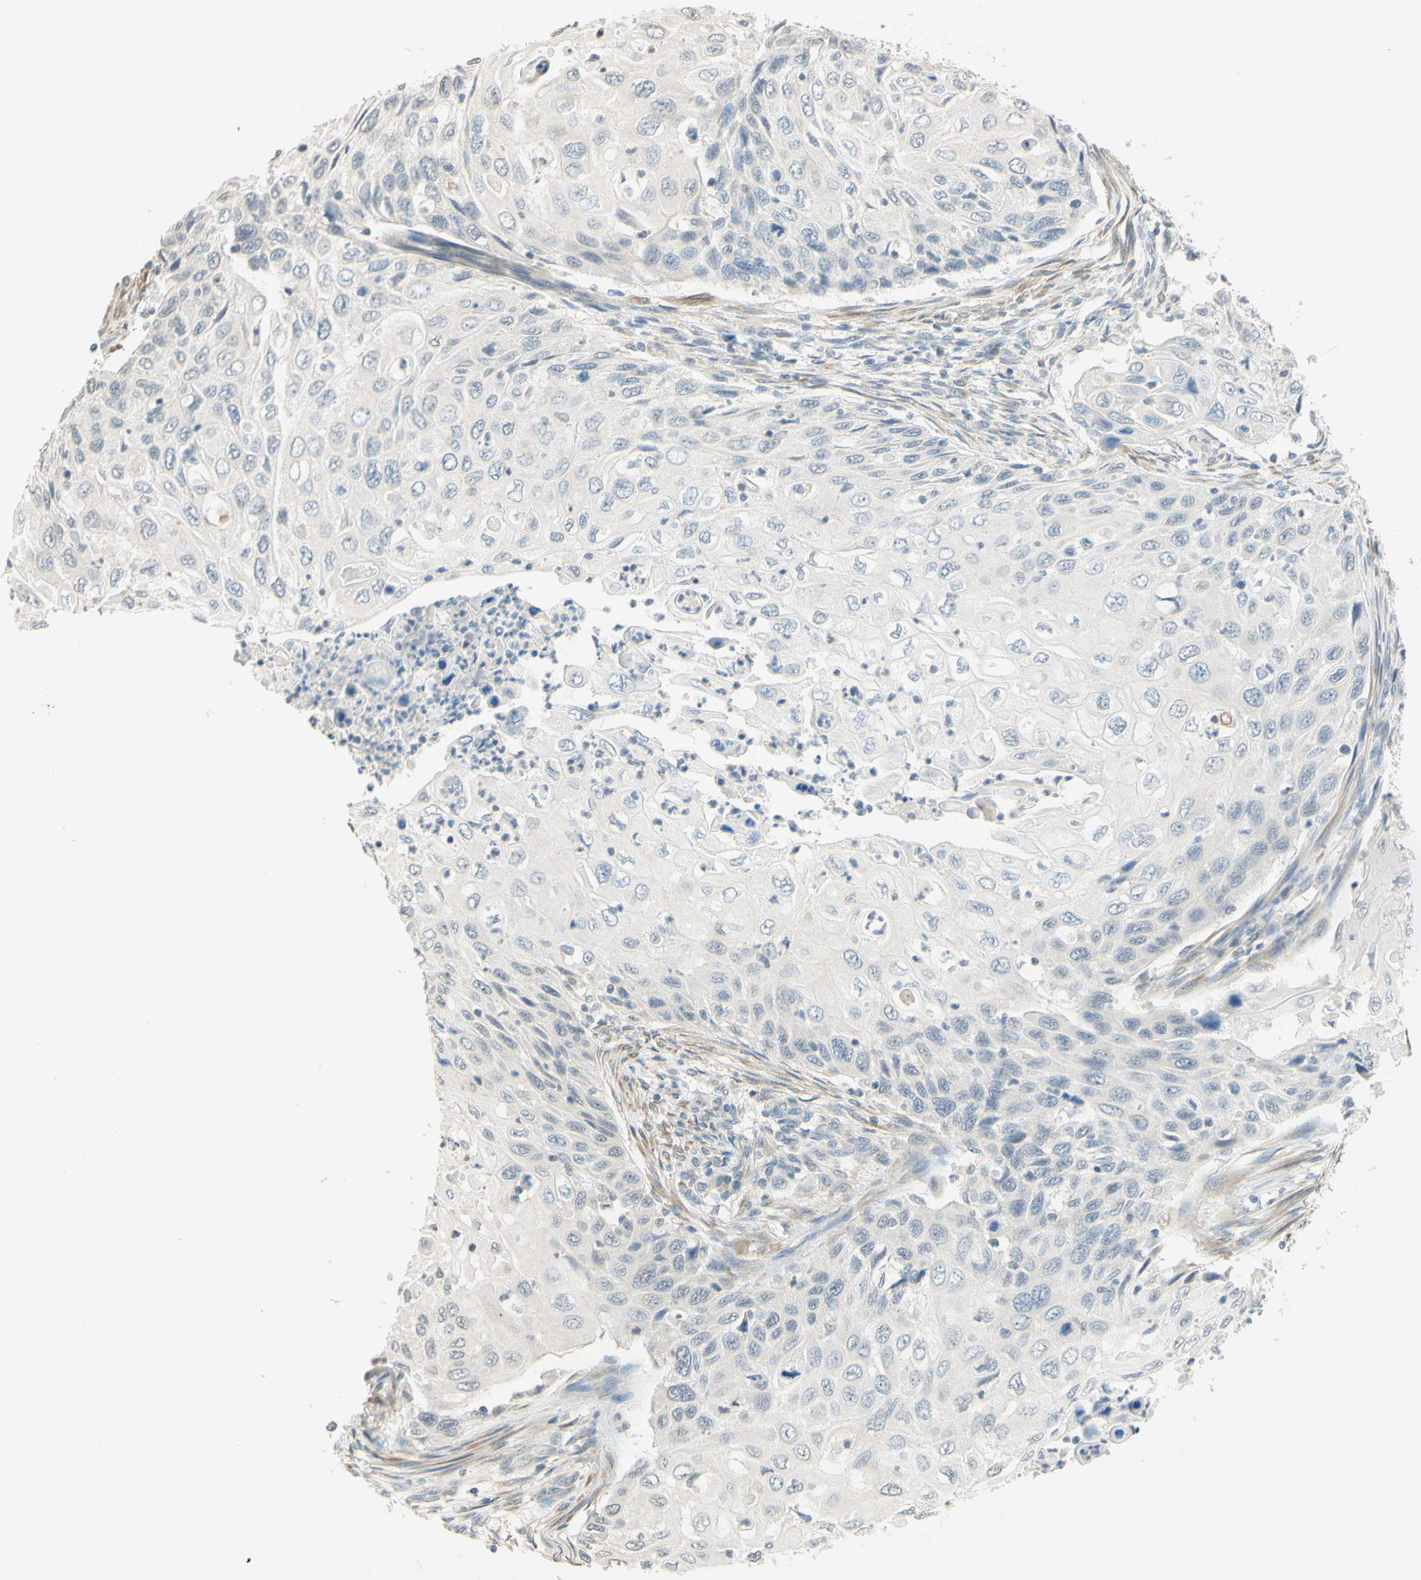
{"staining": {"intensity": "negative", "quantity": "none", "location": "none"}, "tissue": "cervical cancer", "cell_type": "Tumor cells", "image_type": "cancer", "snomed": [{"axis": "morphology", "description": "Squamous cell carcinoma, NOS"}, {"axis": "topography", "description": "Cervix"}], "caption": "DAB (3,3'-diaminobenzidine) immunohistochemical staining of human squamous cell carcinoma (cervical) shows no significant positivity in tumor cells.", "gene": "MAG", "patient": {"sex": "female", "age": 70}}